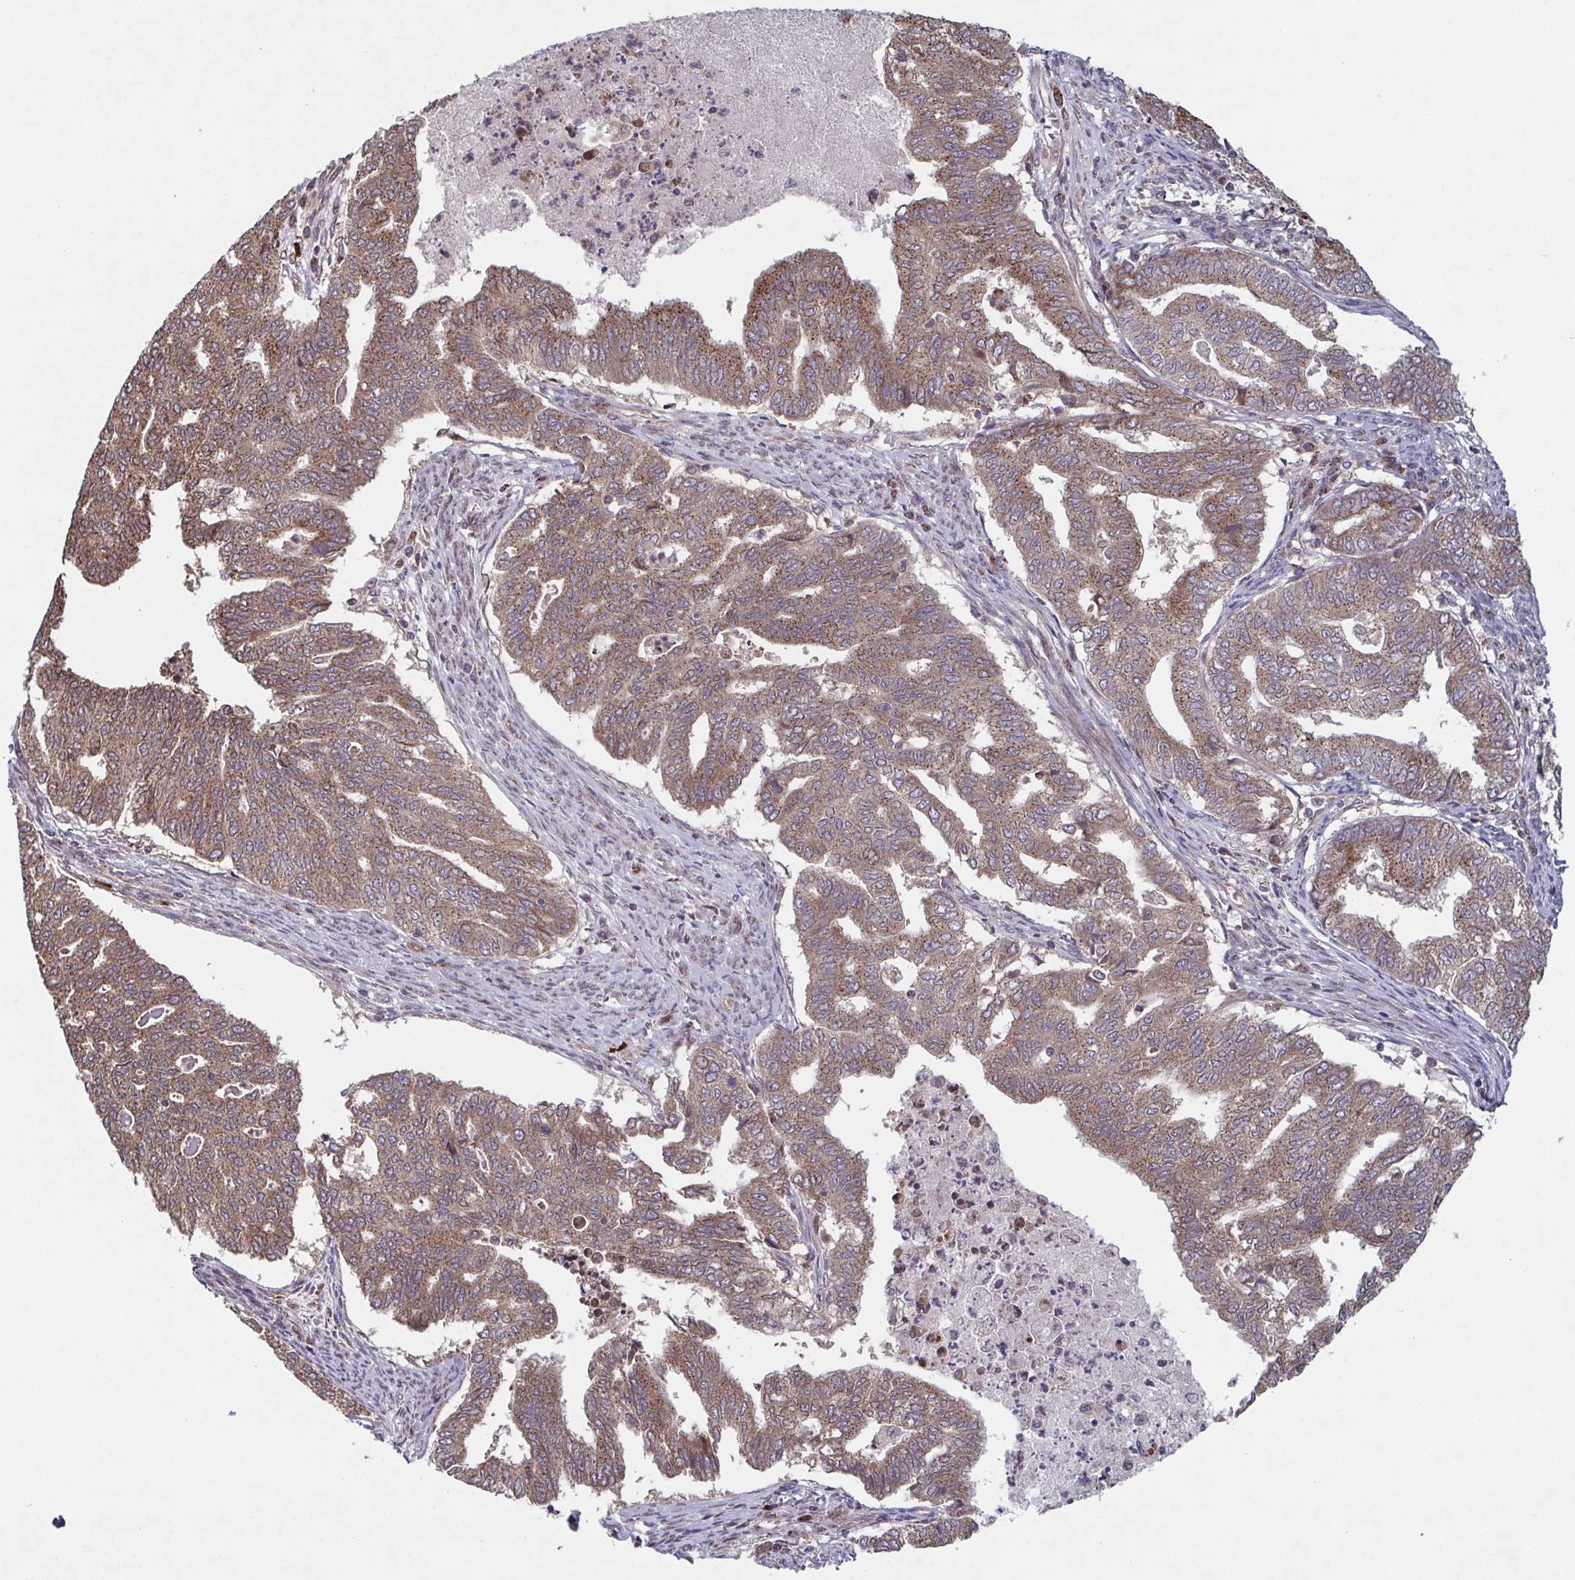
{"staining": {"intensity": "moderate", "quantity": ">75%", "location": "cytoplasmic/membranous"}, "tissue": "endometrial cancer", "cell_type": "Tumor cells", "image_type": "cancer", "snomed": [{"axis": "morphology", "description": "Adenocarcinoma, NOS"}, {"axis": "topography", "description": "Endometrium"}], "caption": "Immunohistochemistry micrograph of endometrial cancer (adenocarcinoma) stained for a protein (brown), which reveals medium levels of moderate cytoplasmic/membranous positivity in approximately >75% of tumor cells.", "gene": "COPB1", "patient": {"sex": "female", "age": 79}}